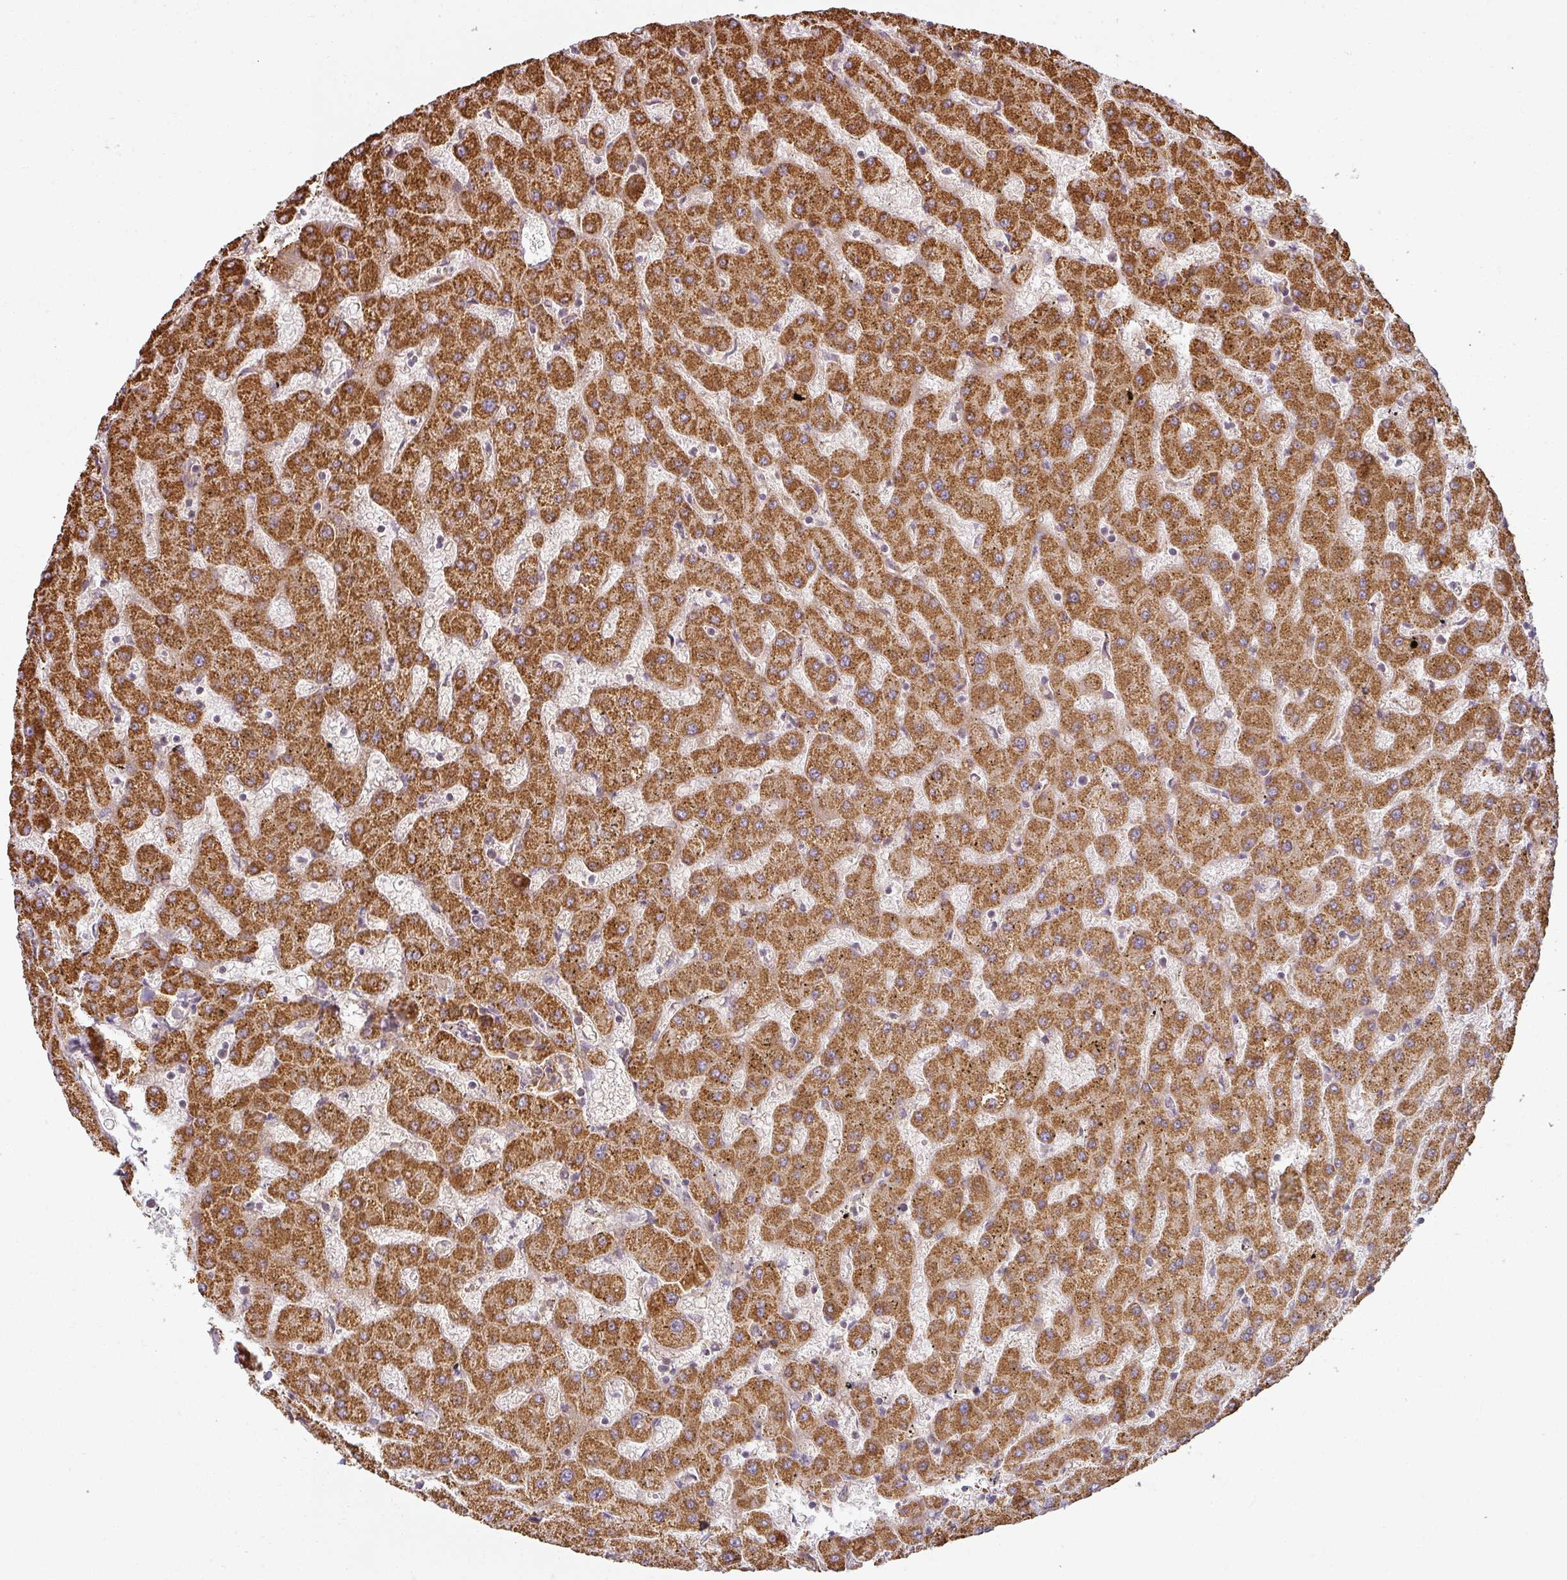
{"staining": {"intensity": "negative", "quantity": "none", "location": "none"}, "tissue": "liver", "cell_type": "Cholangiocytes", "image_type": "normal", "snomed": [{"axis": "morphology", "description": "Normal tissue, NOS"}, {"axis": "topography", "description": "Liver"}], "caption": "The histopathology image reveals no significant positivity in cholangiocytes of liver. (DAB (3,3'-diaminobenzidine) IHC with hematoxylin counter stain).", "gene": "CNOT1", "patient": {"sex": "female", "age": 63}}